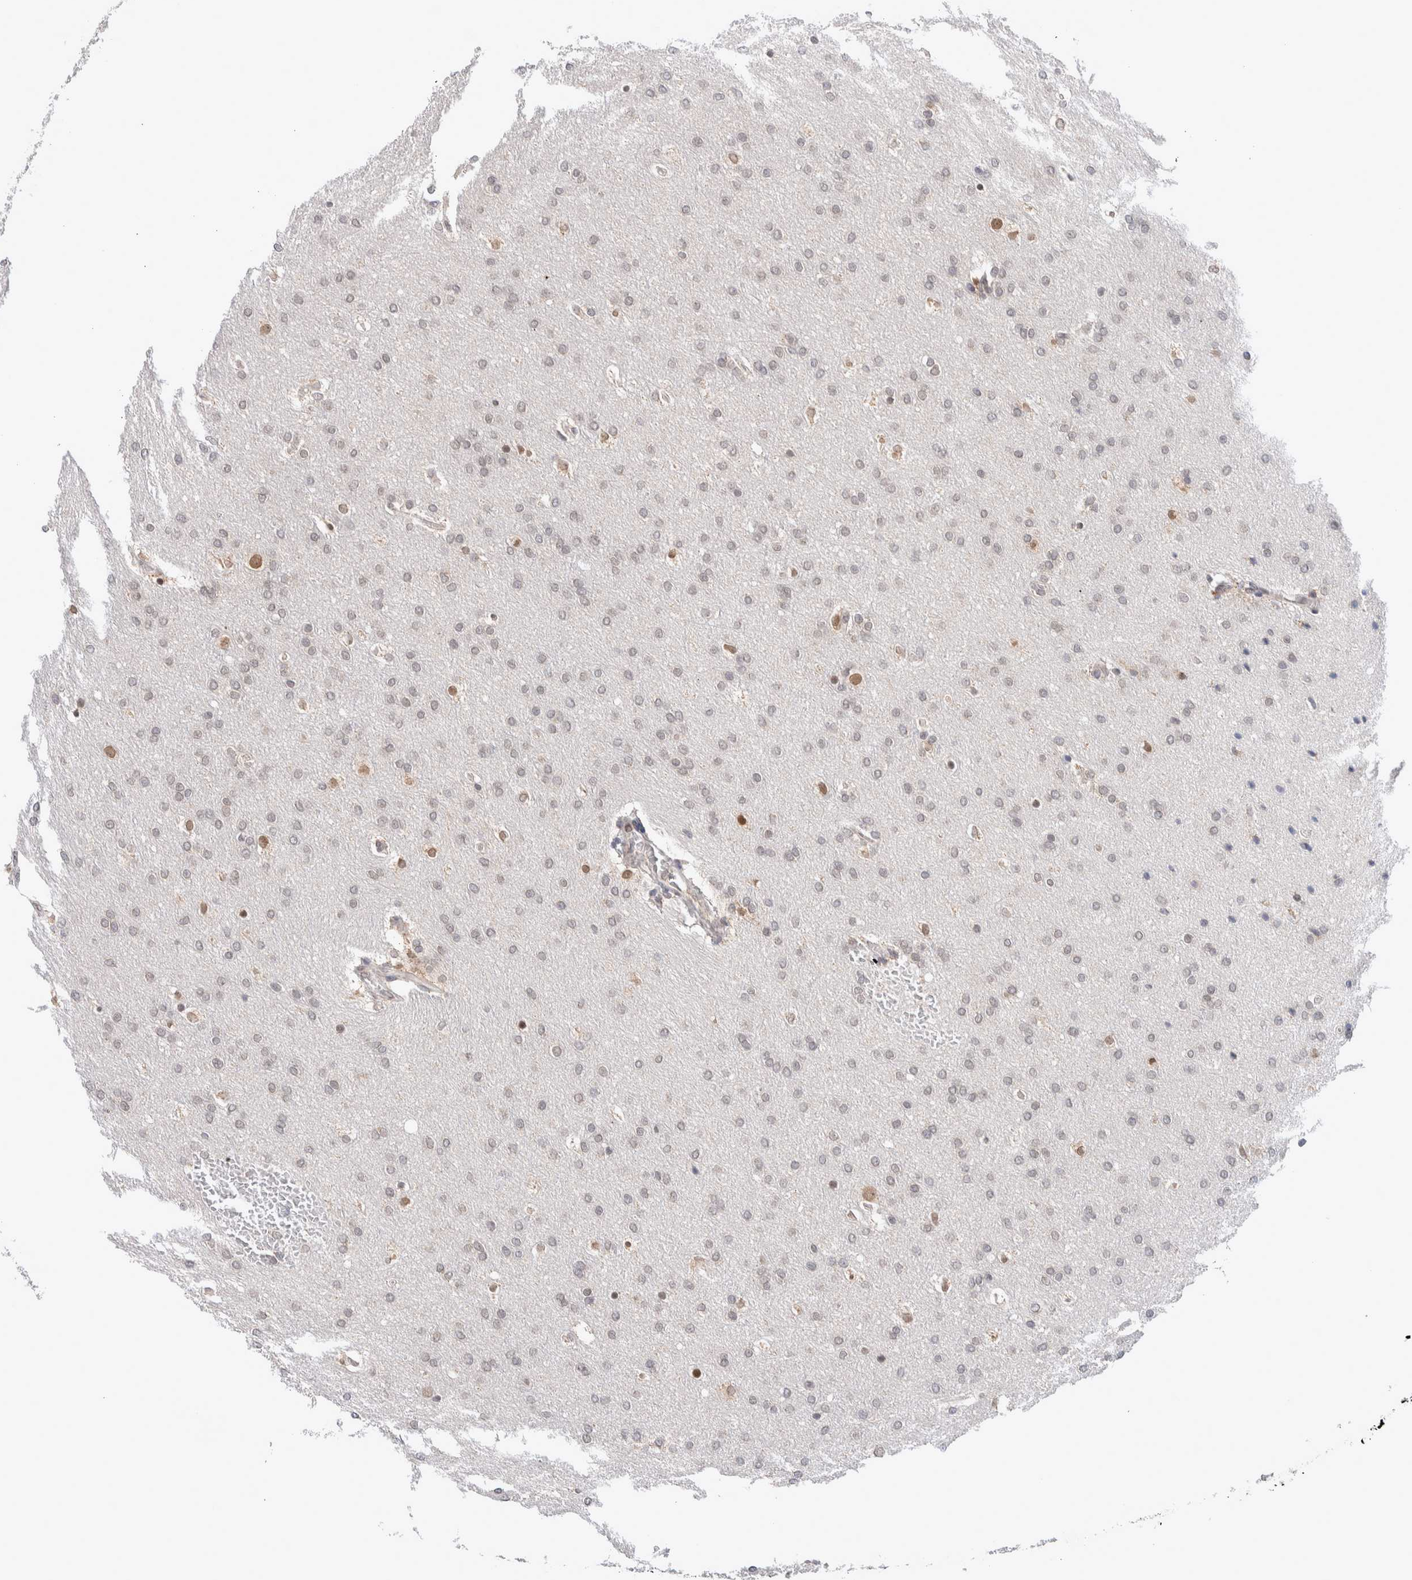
{"staining": {"intensity": "weak", "quantity": "25%-75%", "location": "cytoplasmic/membranous,nuclear"}, "tissue": "glioma", "cell_type": "Tumor cells", "image_type": "cancer", "snomed": [{"axis": "morphology", "description": "Glioma, malignant, Low grade"}, {"axis": "topography", "description": "Brain"}], "caption": "A brown stain shows weak cytoplasmic/membranous and nuclear positivity of a protein in glioma tumor cells.", "gene": "CRAT", "patient": {"sex": "female", "age": 37}}